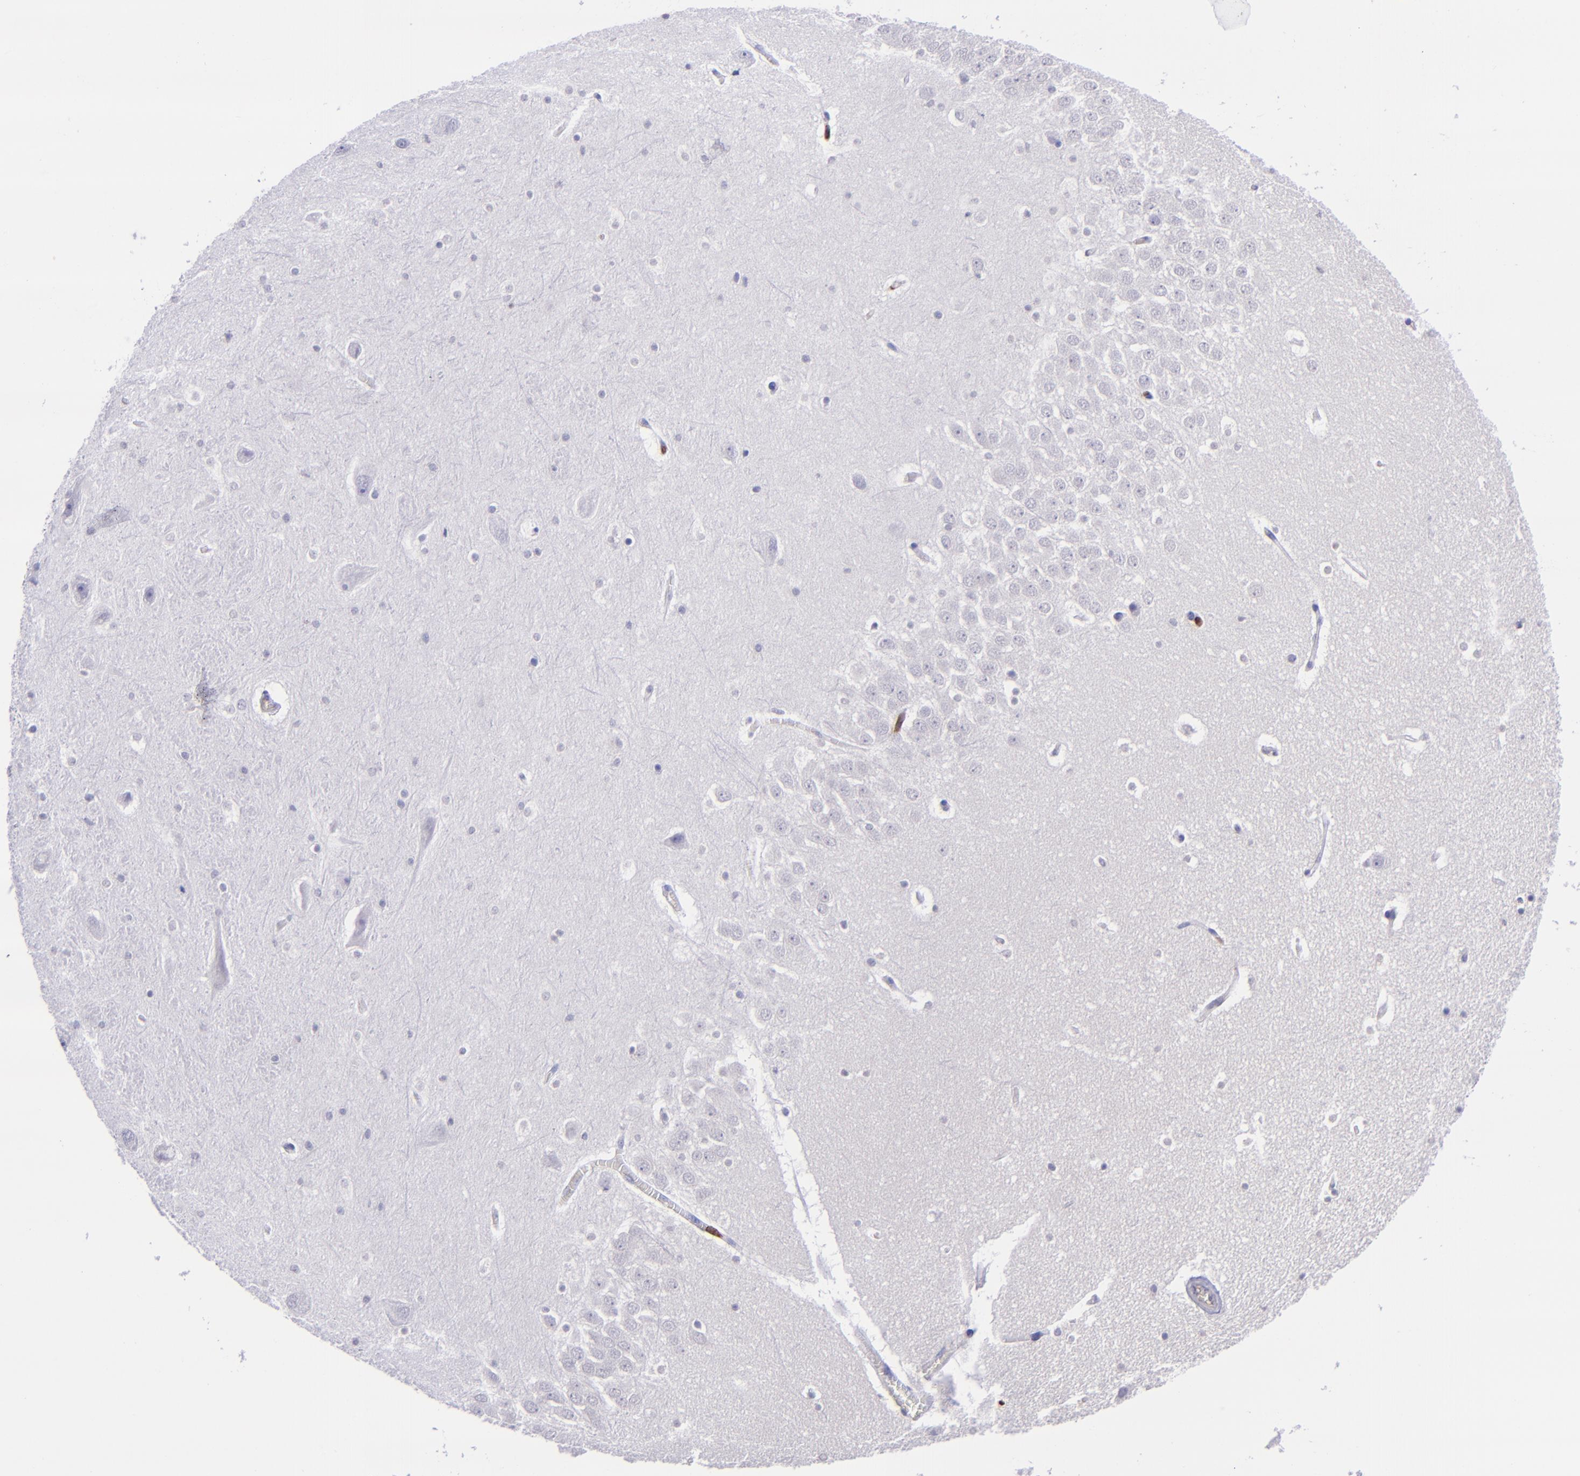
{"staining": {"intensity": "negative", "quantity": "none", "location": "none"}, "tissue": "hippocampus", "cell_type": "Glial cells", "image_type": "normal", "snomed": [{"axis": "morphology", "description": "Normal tissue, NOS"}, {"axis": "topography", "description": "Hippocampus"}], "caption": "Immunohistochemical staining of normal human hippocampus exhibits no significant expression in glial cells.", "gene": "ICAM3", "patient": {"sex": "male", "age": 45}}